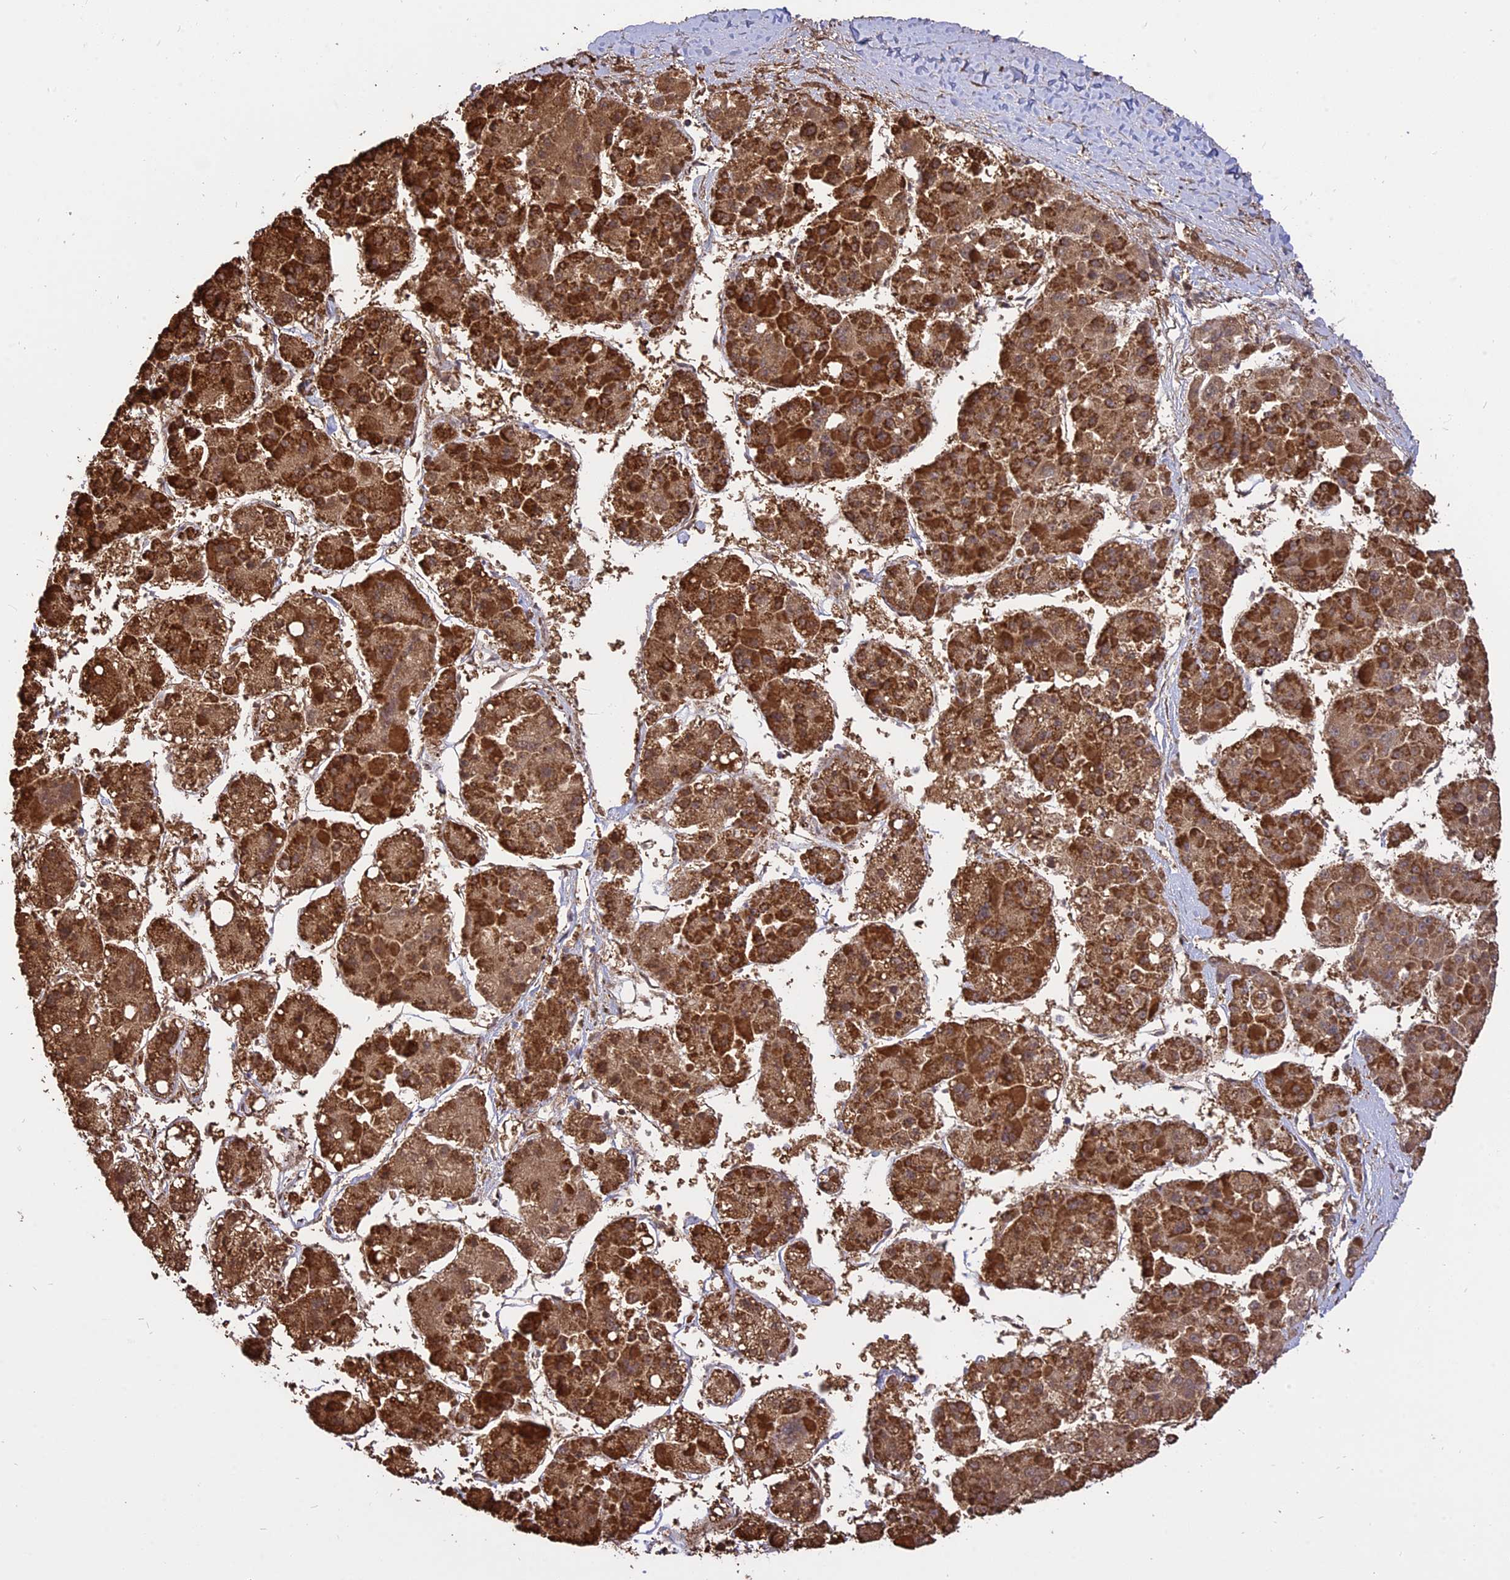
{"staining": {"intensity": "strong", "quantity": ">75%", "location": "cytoplasmic/membranous"}, "tissue": "liver cancer", "cell_type": "Tumor cells", "image_type": "cancer", "snomed": [{"axis": "morphology", "description": "Carcinoma, Hepatocellular, NOS"}, {"axis": "topography", "description": "Liver"}], "caption": "This image exhibits IHC staining of human liver cancer (hepatocellular carcinoma), with high strong cytoplasmic/membranous positivity in about >75% of tumor cells.", "gene": "TTC4", "patient": {"sex": "female", "age": 73}}